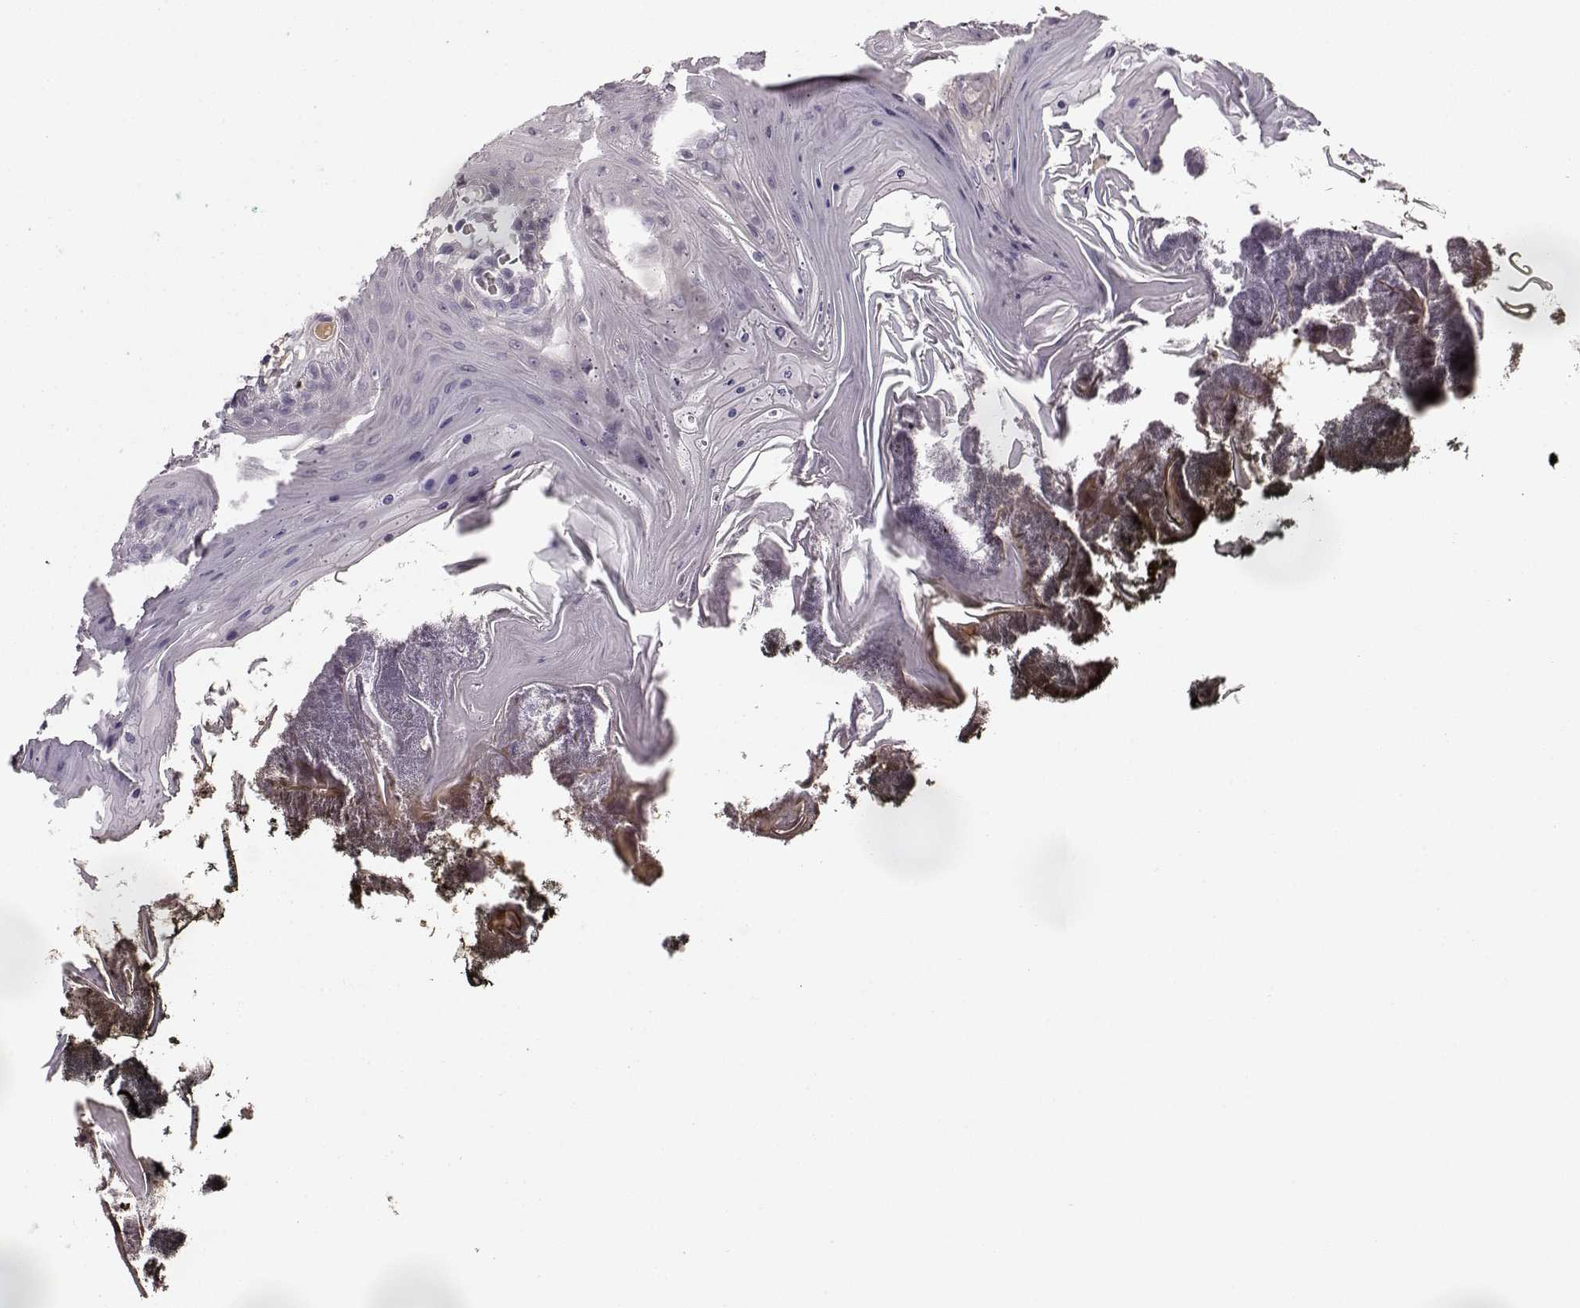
{"staining": {"intensity": "negative", "quantity": "none", "location": "none"}, "tissue": "oral mucosa", "cell_type": "Squamous epithelial cells", "image_type": "normal", "snomed": [{"axis": "morphology", "description": "Normal tissue, NOS"}, {"axis": "topography", "description": "Oral tissue"}], "caption": "DAB (3,3'-diaminobenzidine) immunohistochemical staining of unremarkable human oral mucosa demonstrates no significant staining in squamous epithelial cells.", "gene": "KIAA0319", "patient": {"sex": "male", "age": 9}}